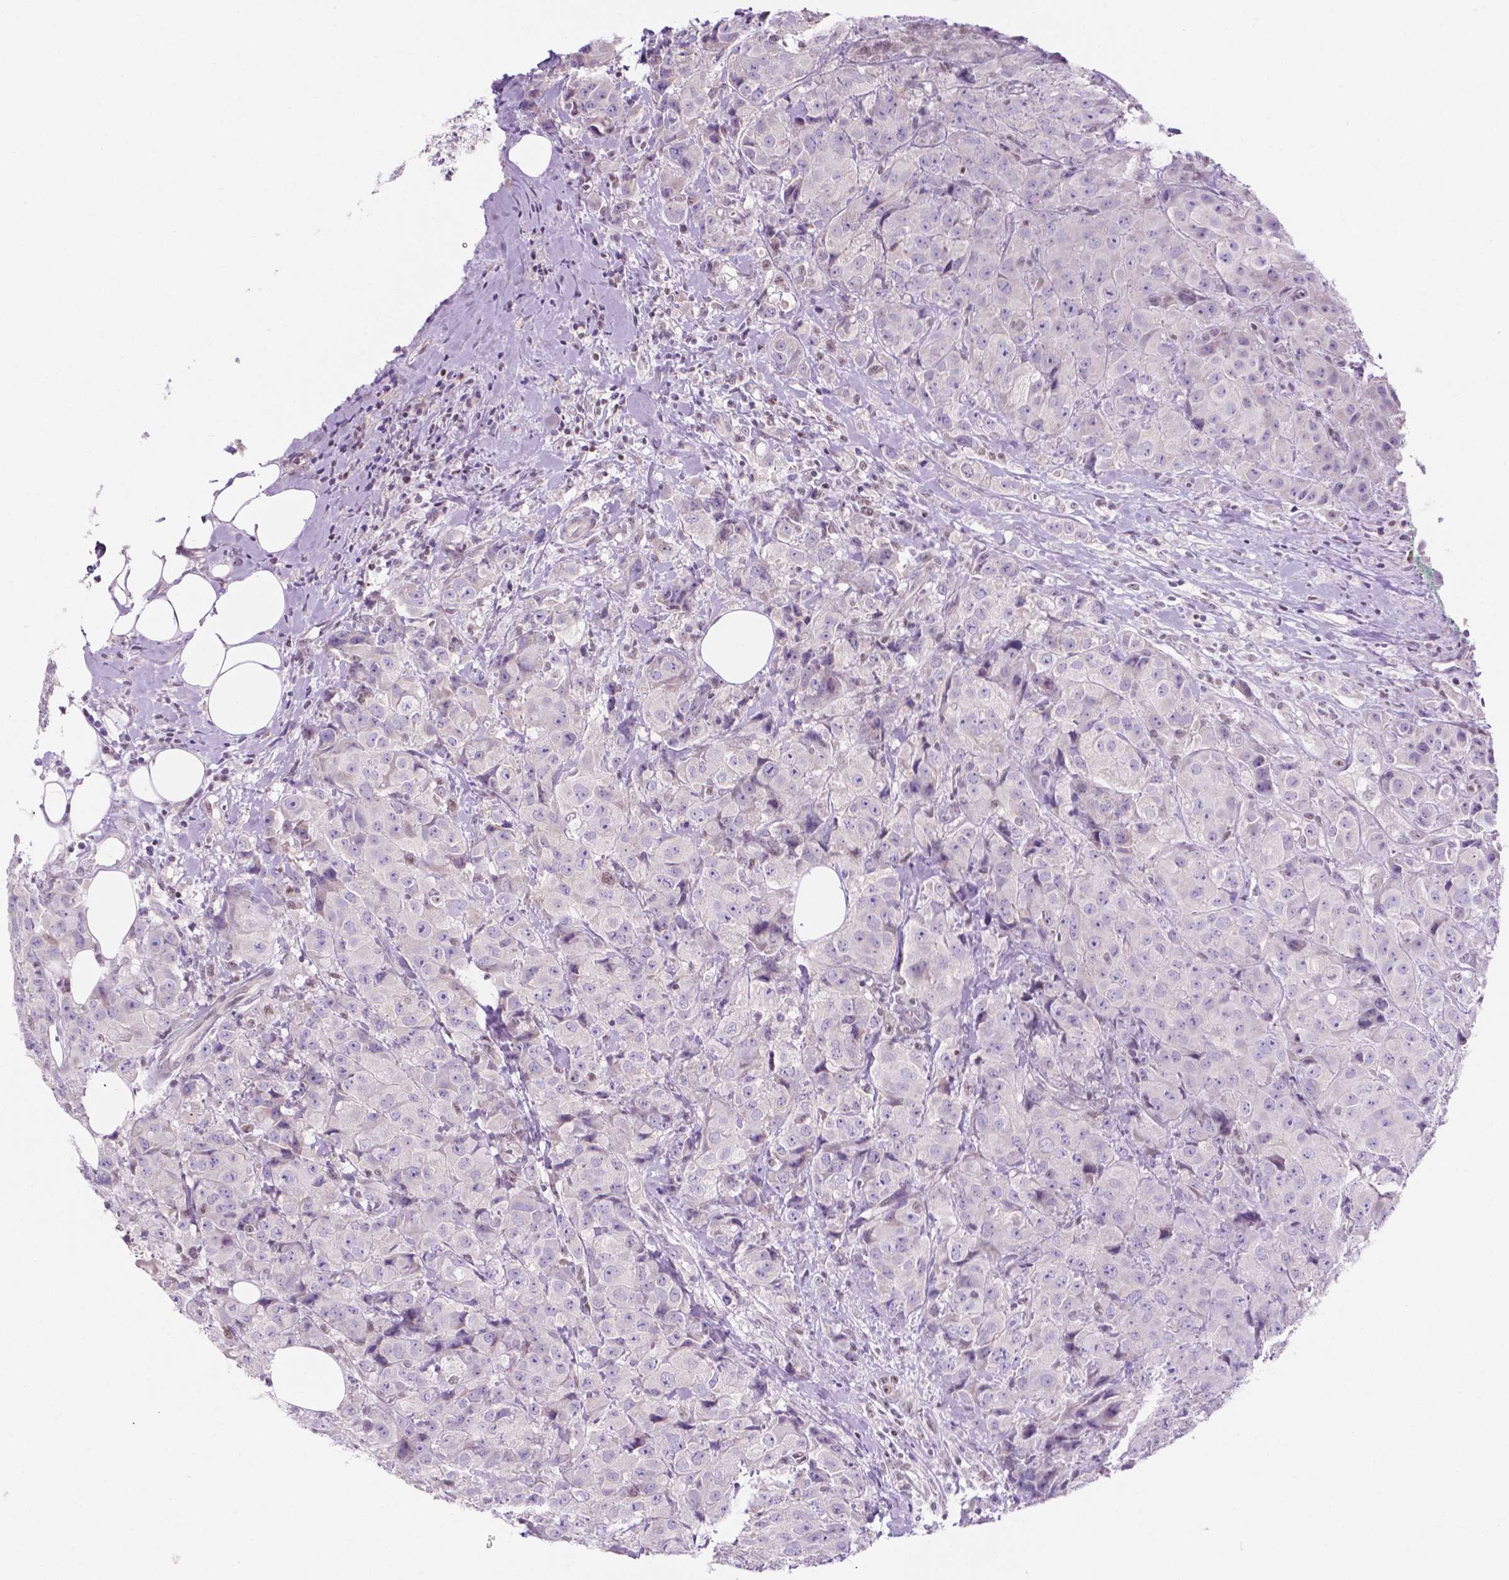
{"staining": {"intensity": "negative", "quantity": "none", "location": "none"}, "tissue": "breast cancer", "cell_type": "Tumor cells", "image_type": "cancer", "snomed": [{"axis": "morphology", "description": "Normal tissue, NOS"}, {"axis": "morphology", "description": "Duct carcinoma"}, {"axis": "topography", "description": "Breast"}], "caption": "The IHC image has no significant expression in tumor cells of breast intraductal carcinoma tissue. Brightfield microscopy of immunohistochemistry (IHC) stained with DAB (brown) and hematoxylin (blue), captured at high magnification.", "gene": "FAM50B", "patient": {"sex": "female", "age": 43}}